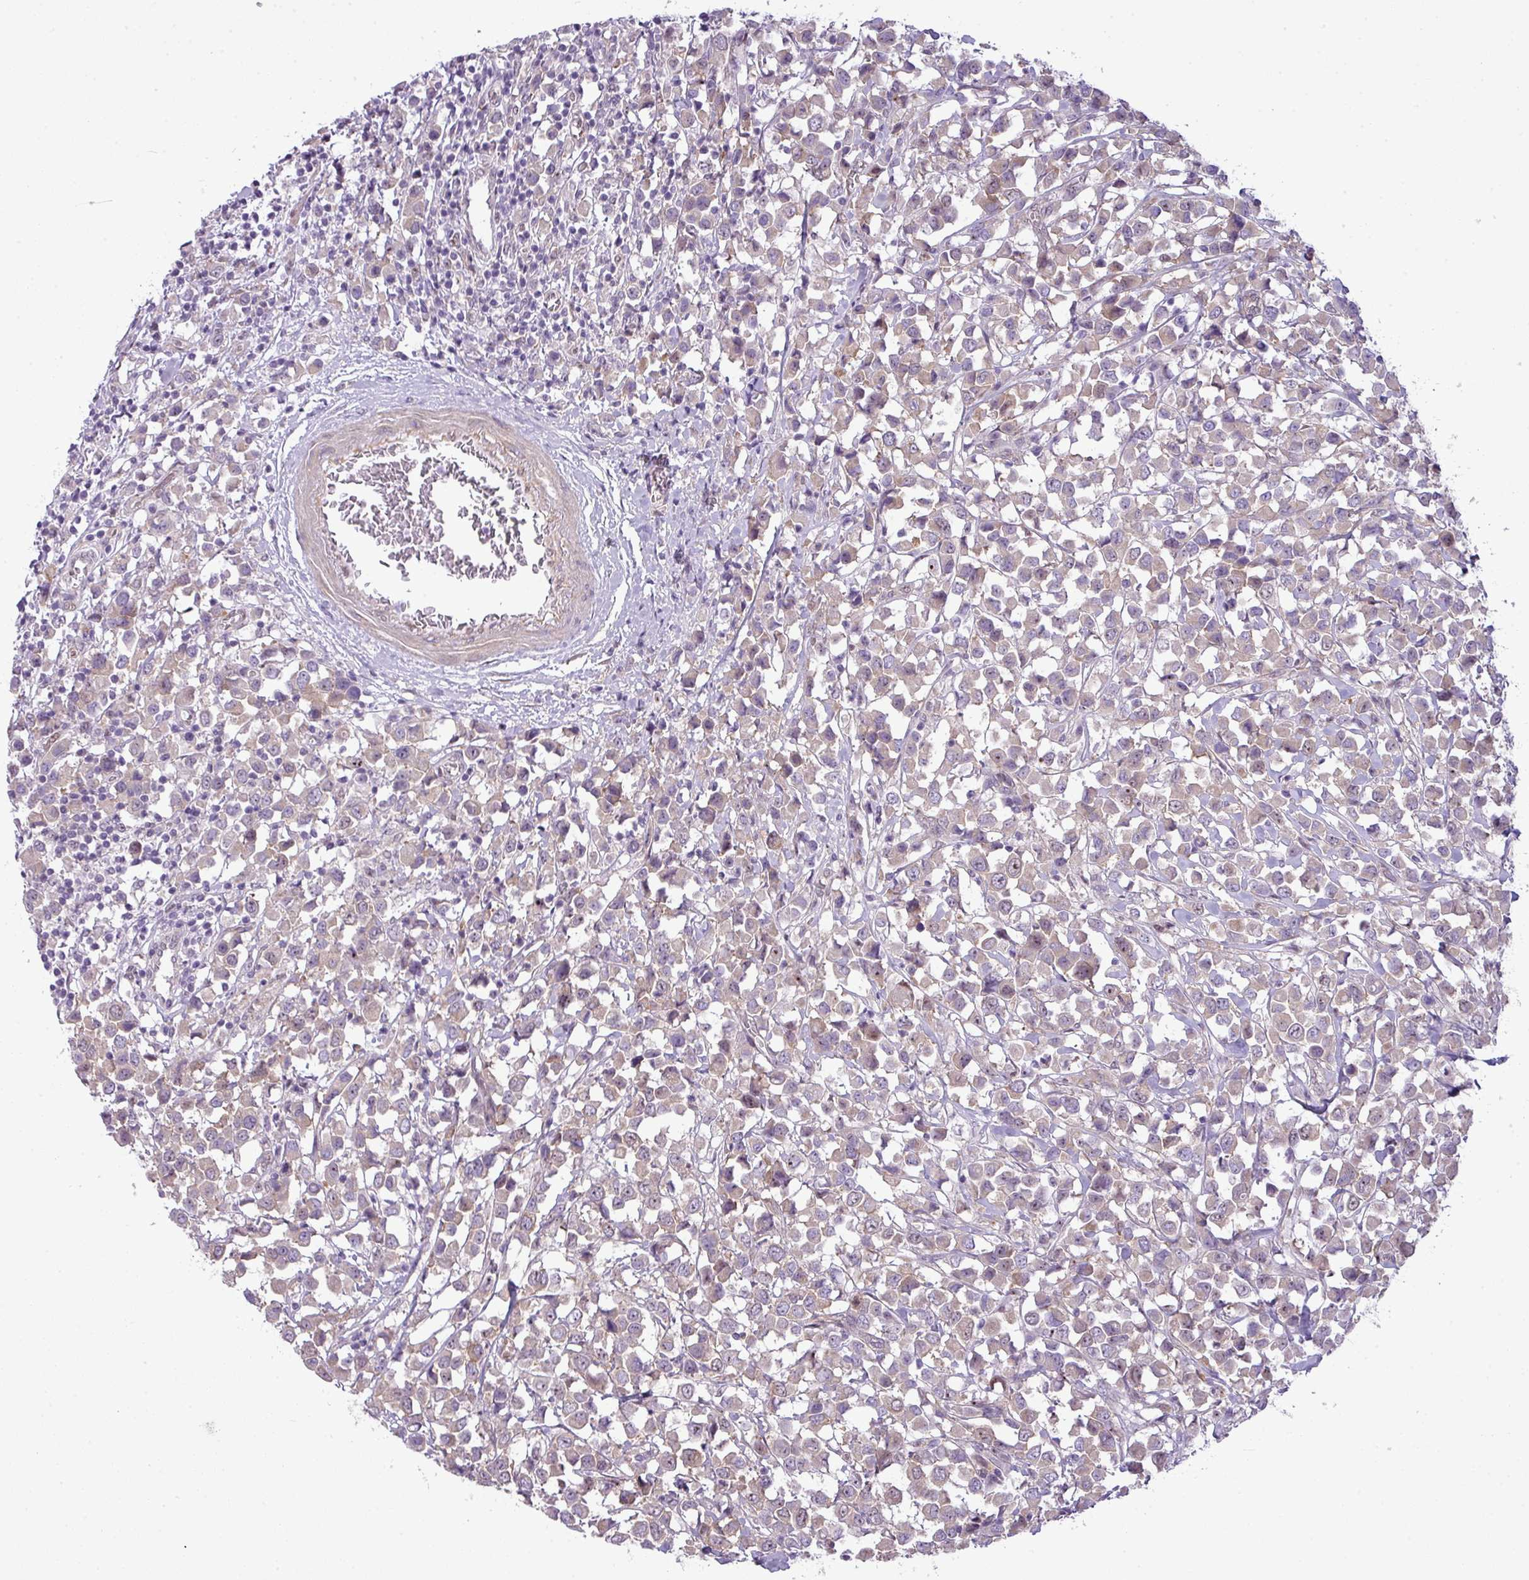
{"staining": {"intensity": "weak", "quantity": "25%-75%", "location": "cytoplasmic/membranous"}, "tissue": "breast cancer", "cell_type": "Tumor cells", "image_type": "cancer", "snomed": [{"axis": "morphology", "description": "Duct carcinoma"}, {"axis": "topography", "description": "Breast"}], "caption": "Breast cancer stained for a protein (brown) exhibits weak cytoplasmic/membranous positive staining in about 25%-75% of tumor cells.", "gene": "MAK16", "patient": {"sex": "female", "age": 61}}